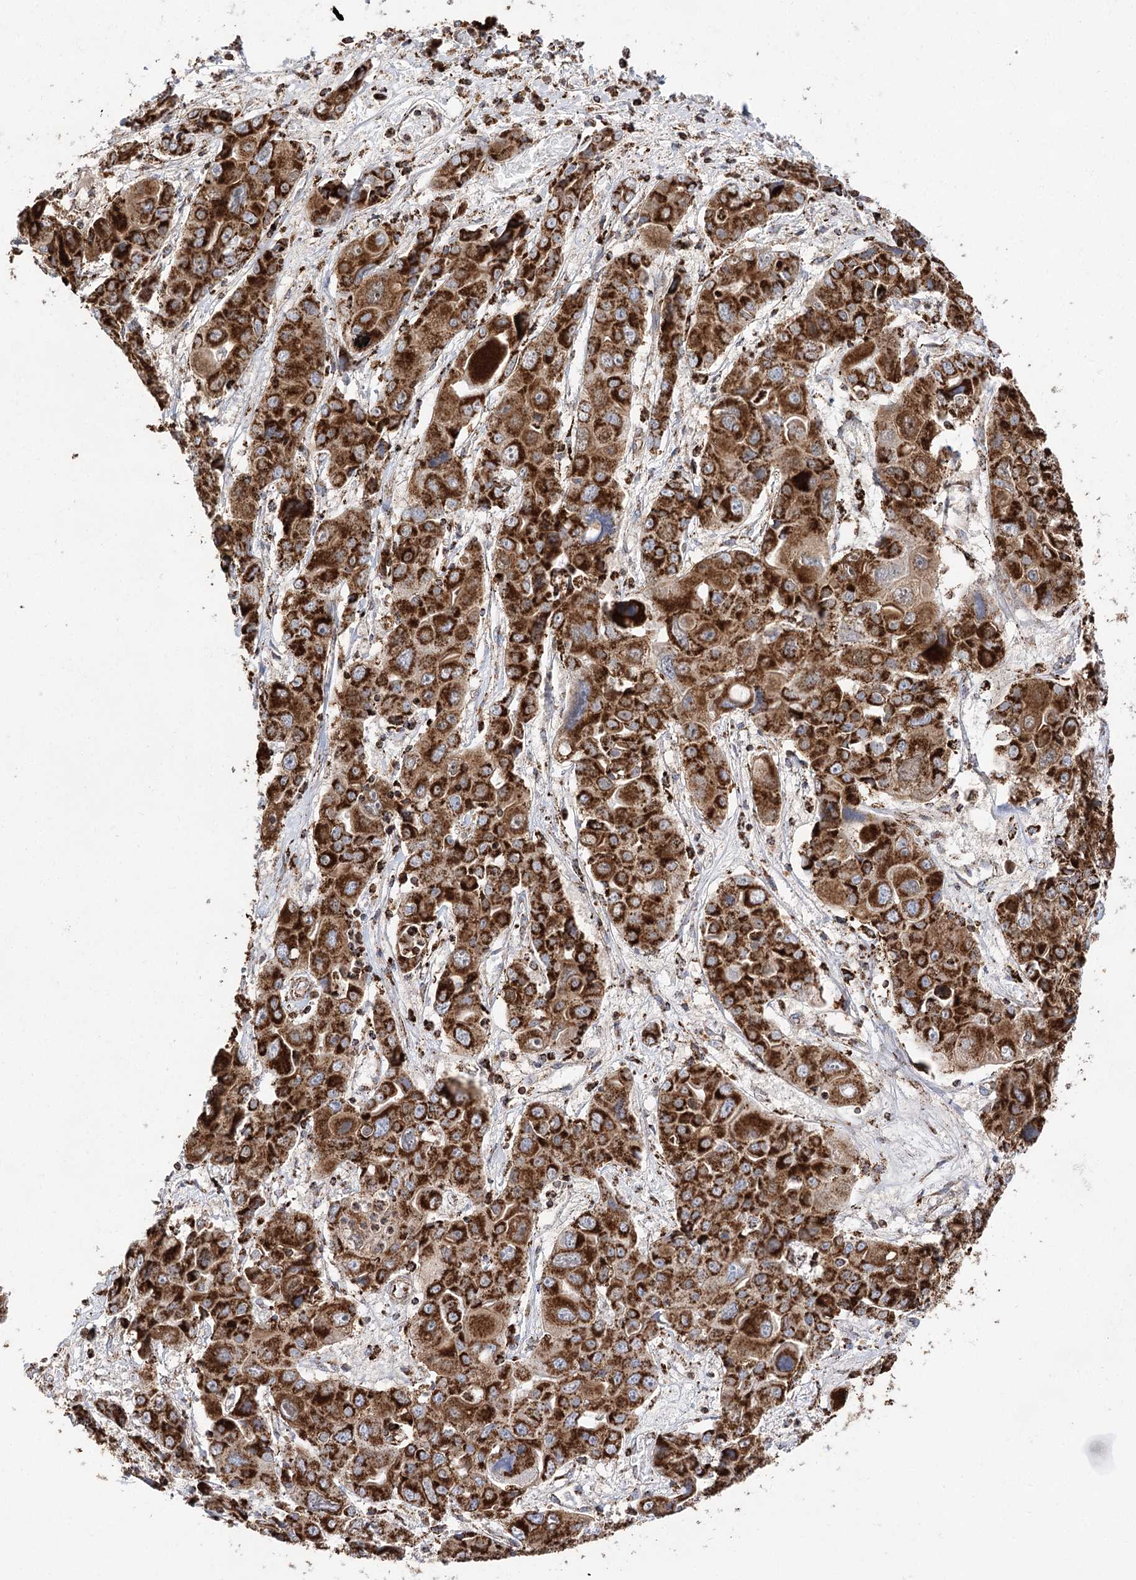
{"staining": {"intensity": "strong", "quantity": ">75%", "location": "cytoplasmic/membranous"}, "tissue": "liver cancer", "cell_type": "Tumor cells", "image_type": "cancer", "snomed": [{"axis": "morphology", "description": "Cholangiocarcinoma"}, {"axis": "topography", "description": "Liver"}], "caption": "Tumor cells demonstrate strong cytoplasmic/membranous expression in approximately >75% of cells in liver cholangiocarcinoma.", "gene": "NADK2", "patient": {"sex": "male", "age": 67}}